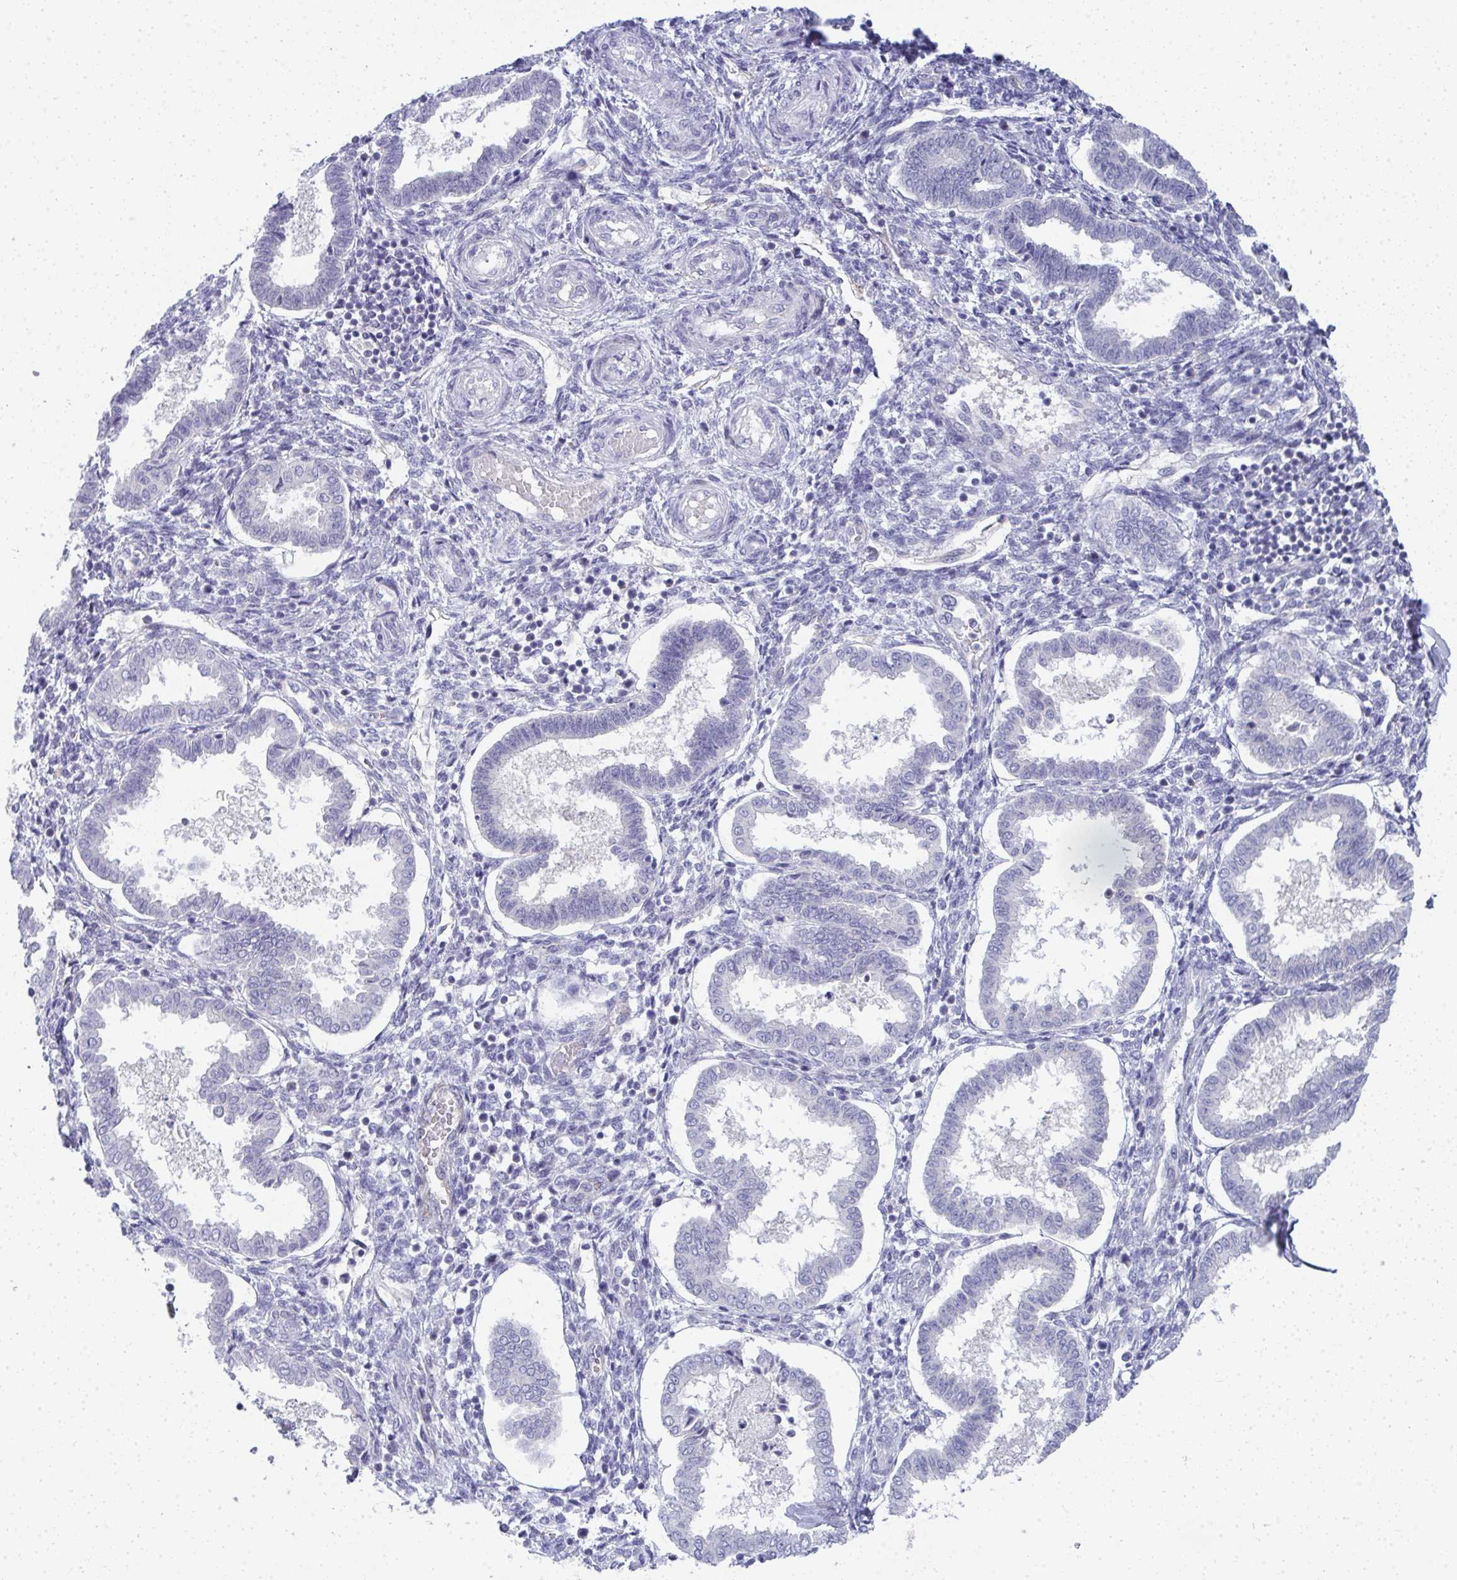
{"staining": {"intensity": "negative", "quantity": "none", "location": "none"}, "tissue": "endometrium", "cell_type": "Cells in endometrial stroma", "image_type": "normal", "snomed": [{"axis": "morphology", "description": "Normal tissue, NOS"}, {"axis": "topography", "description": "Endometrium"}], "caption": "Immunohistochemical staining of normal human endometrium exhibits no significant positivity in cells in endometrial stroma. (Immunohistochemistry, brightfield microscopy, high magnification).", "gene": "TMEM82", "patient": {"sex": "female", "age": 24}}